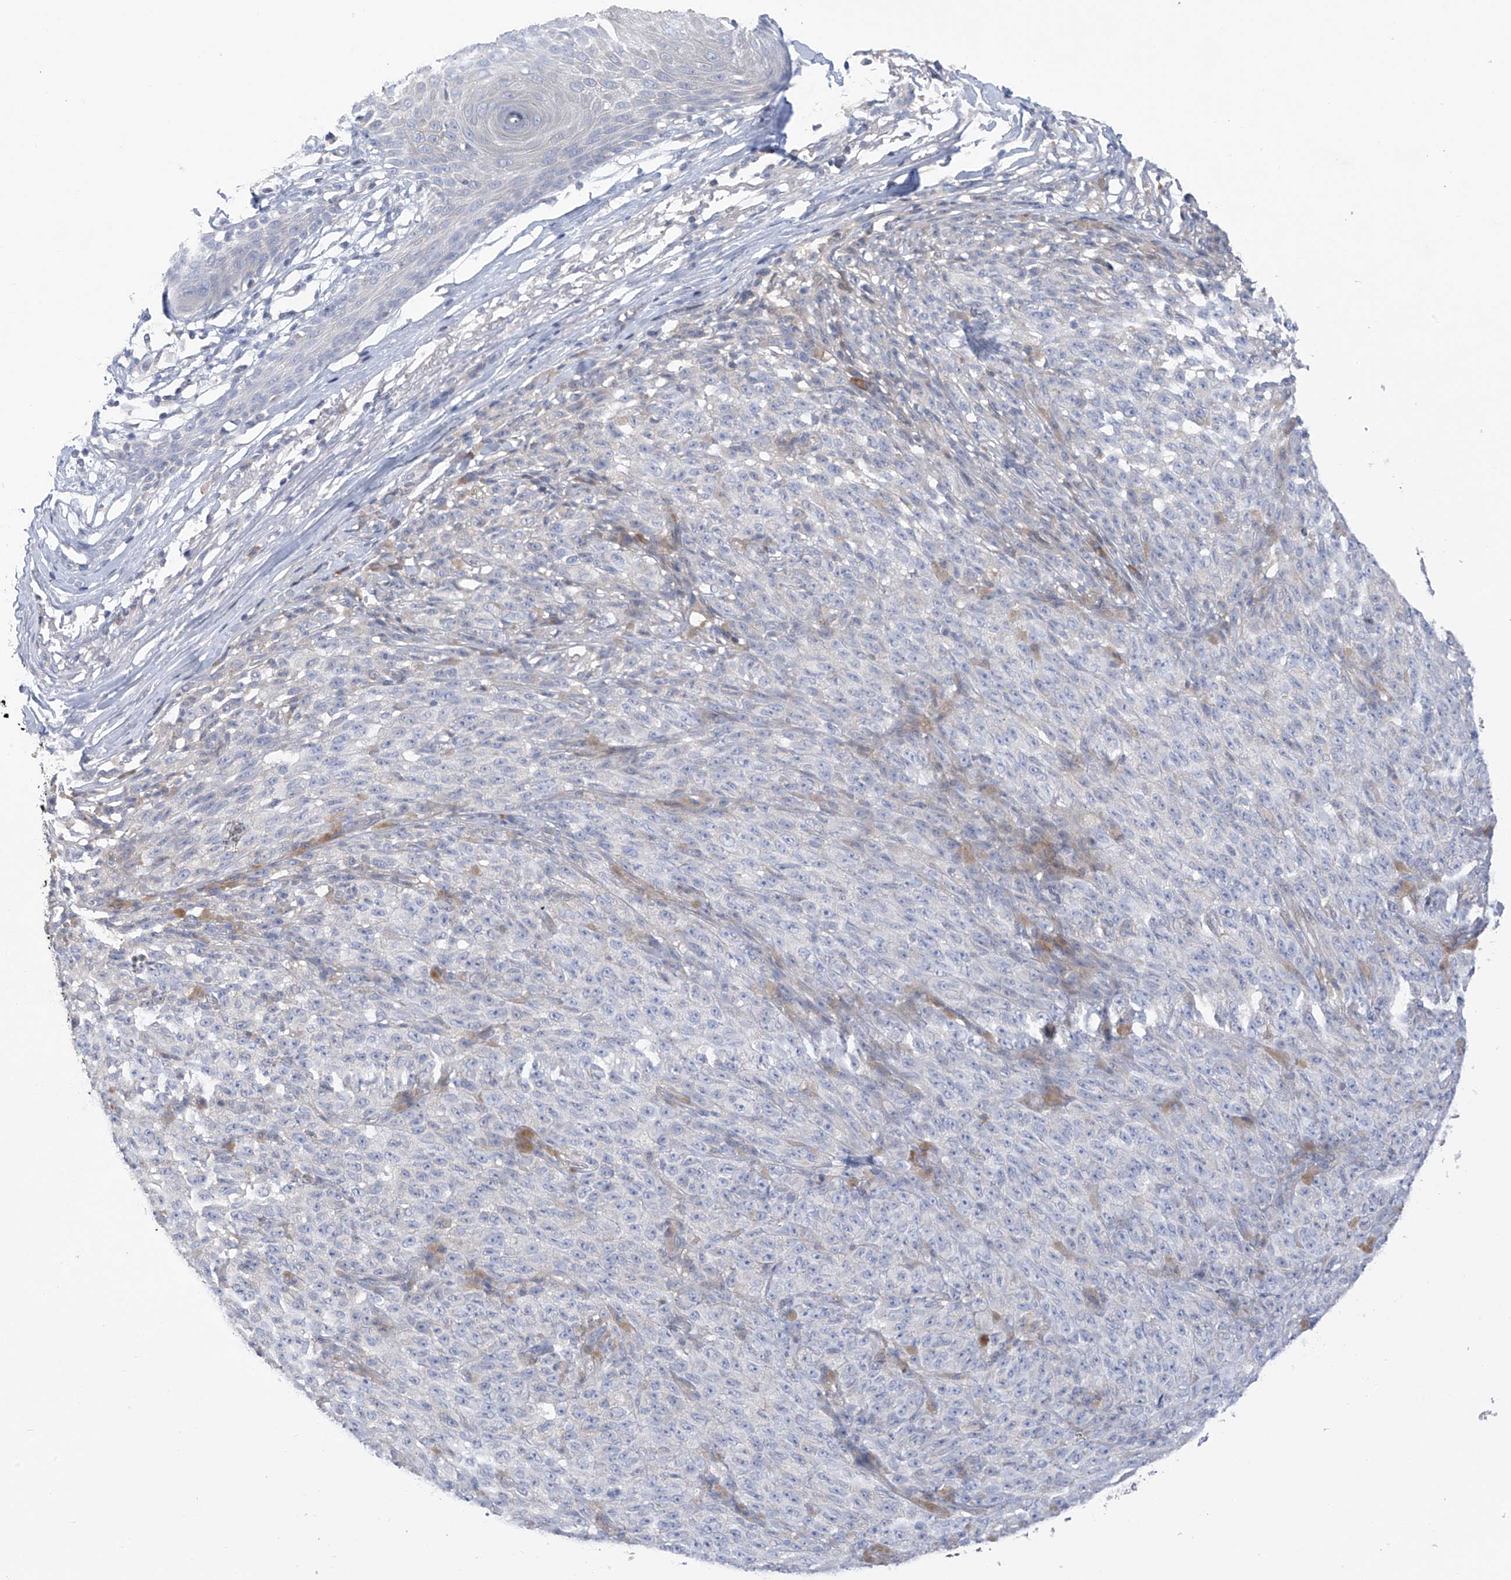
{"staining": {"intensity": "negative", "quantity": "none", "location": "none"}, "tissue": "melanoma", "cell_type": "Tumor cells", "image_type": "cancer", "snomed": [{"axis": "morphology", "description": "Malignant melanoma, NOS"}, {"axis": "topography", "description": "Skin"}], "caption": "Tumor cells are negative for brown protein staining in malignant melanoma.", "gene": "SLCO4A1", "patient": {"sex": "female", "age": 82}}